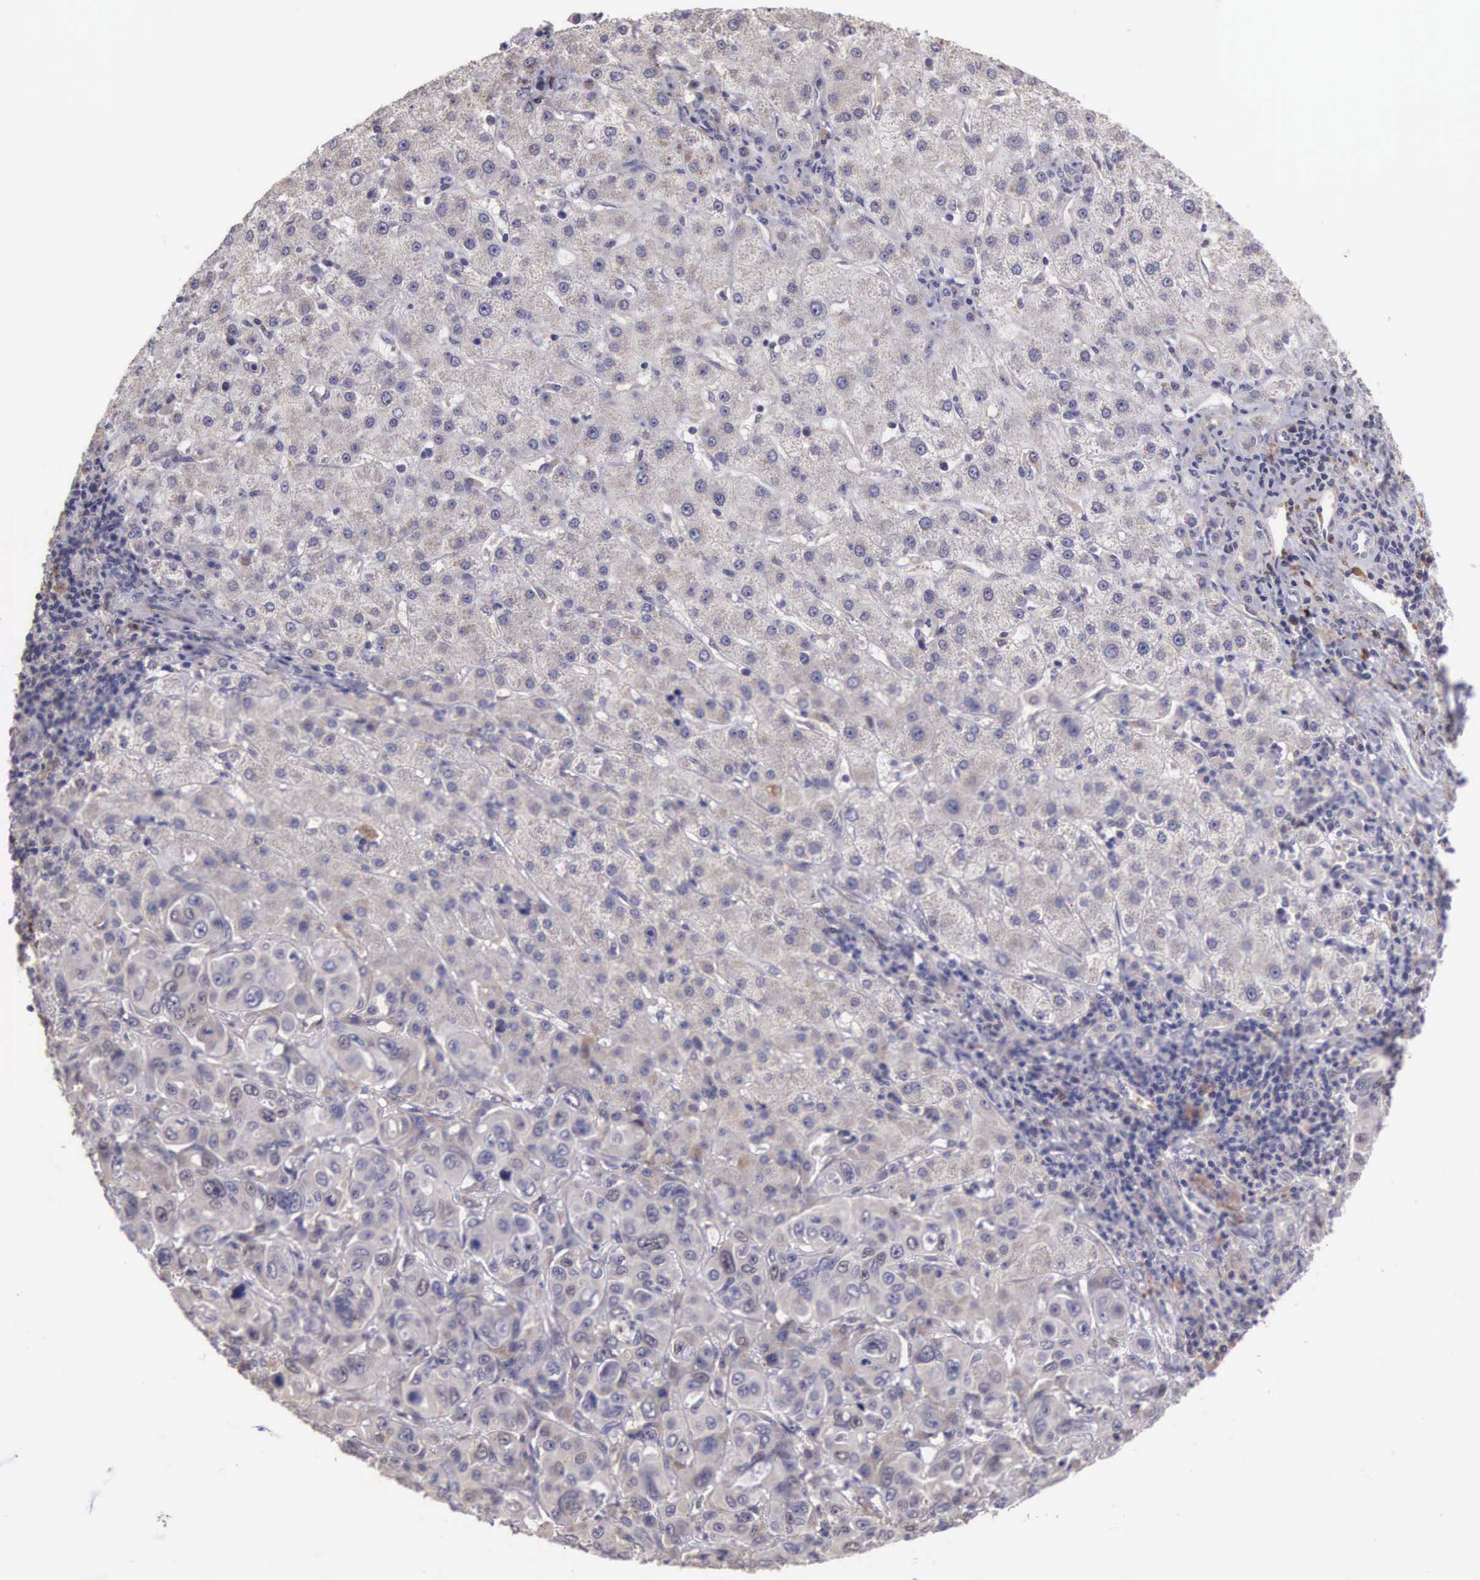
{"staining": {"intensity": "moderate", "quantity": "<25%", "location": "cytoplasmic/membranous,nuclear"}, "tissue": "liver cancer", "cell_type": "Tumor cells", "image_type": "cancer", "snomed": [{"axis": "morphology", "description": "Cholangiocarcinoma"}, {"axis": "topography", "description": "Liver"}], "caption": "Protein staining exhibits moderate cytoplasmic/membranous and nuclear positivity in about <25% of tumor cells in liver cancer (cholangiocarcinoma). (brown staining indicates protein expression, while blue staining denotes nuclei).", "gene": "CDC45", "patient": {"sex": "female", "age": 79}}